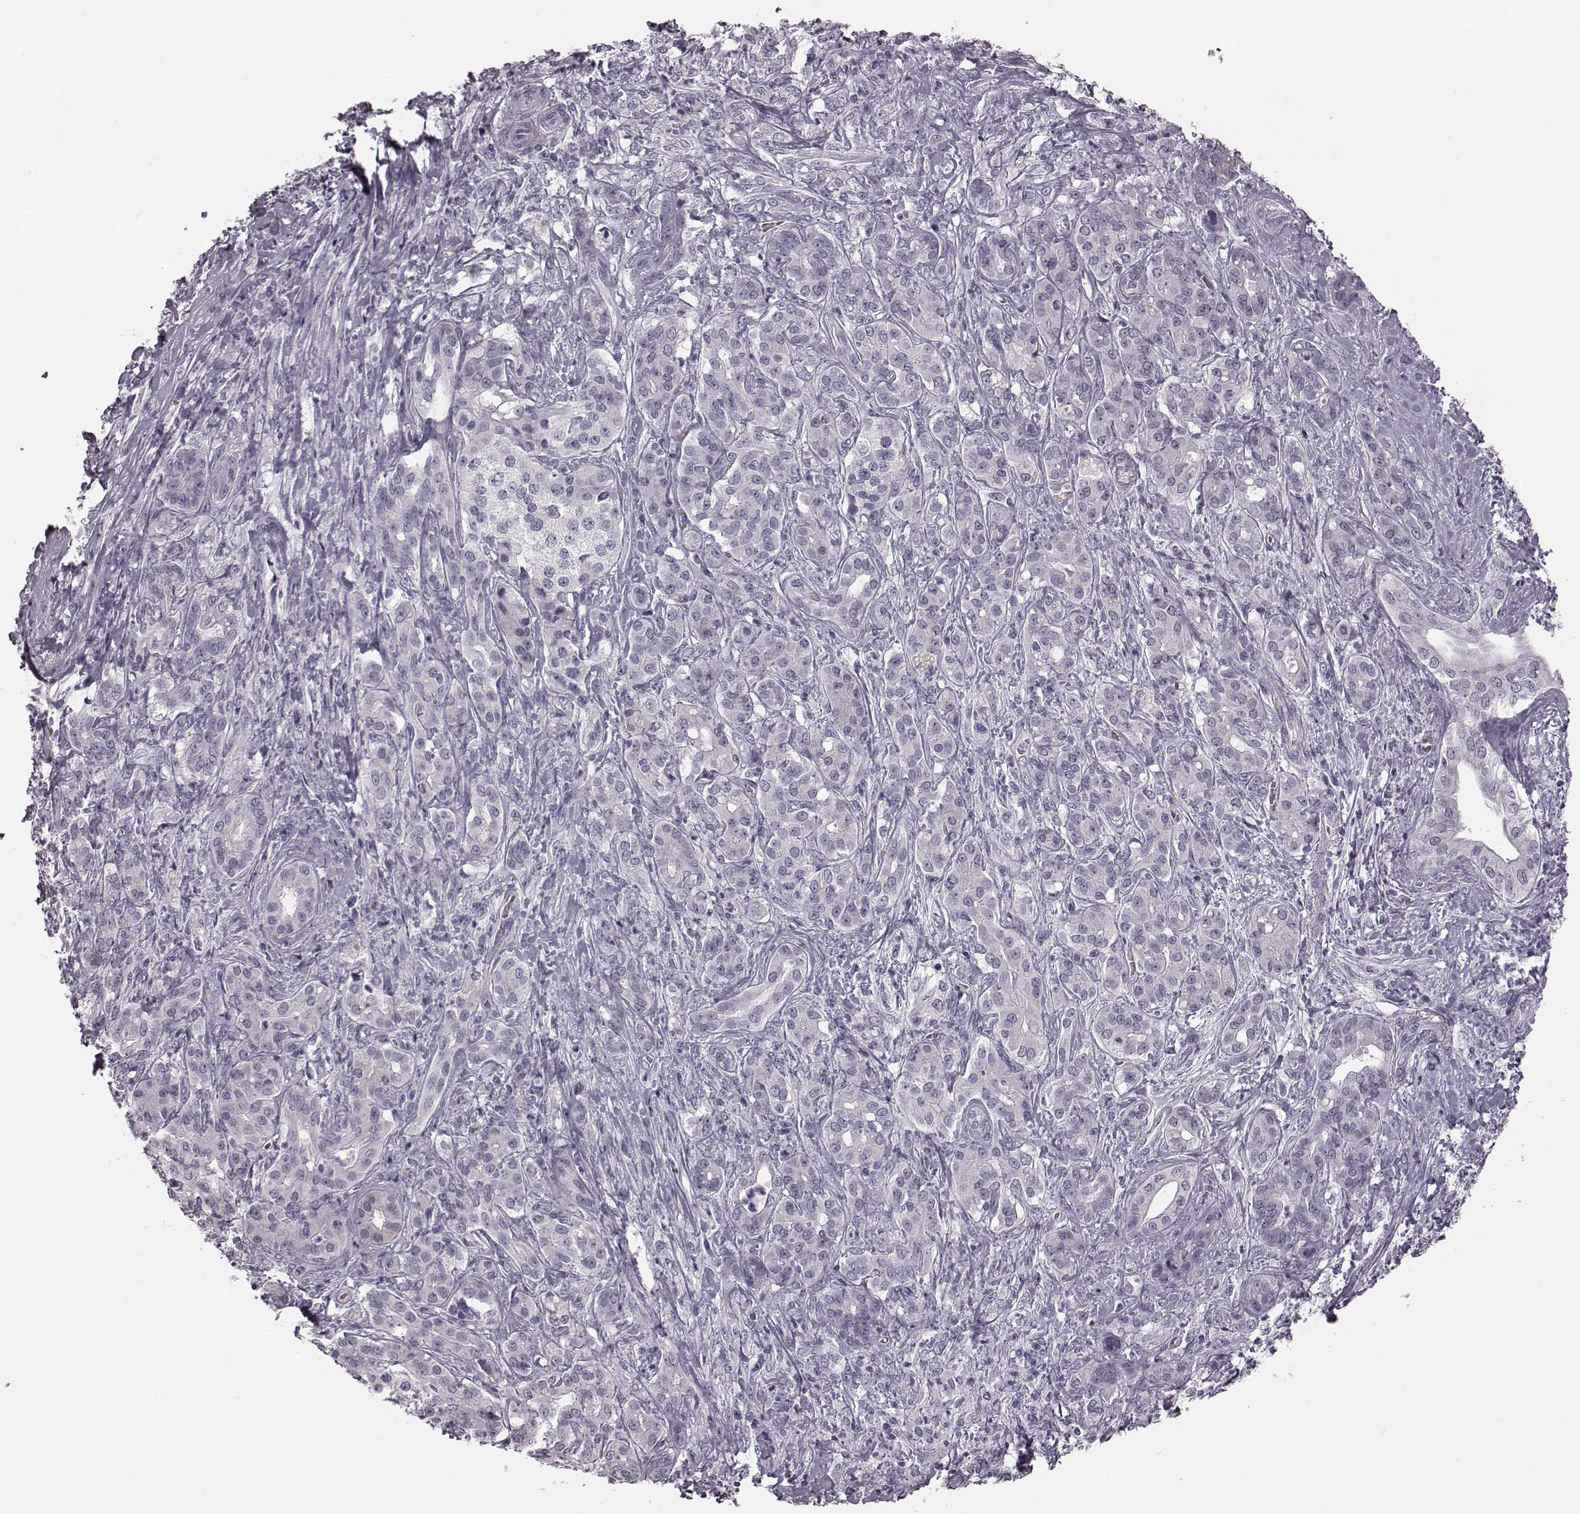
{"staining": {"intensity": "negative", "quantity": "none", "location": "none"}, "tissue": "pancreatic cancer", "cell_type": "Tumor cells", "image_type": "cancer", "snomed": [{"axis": "morphology", "description": "Normal tissue, NOS"}, {"axis": "morphology", "description": "Inflammation, NOS"}, {"axis": "morphology", "description": "Adenocarcinoma, NOS"}, {"axis": "topography", "description": "Pancreas"}], "caption": "Tumor cells are negative for brown protein staining in pancreatic cancer.", "gene": "ZNF433", "patient": {"sex": "male", "age": 57}}